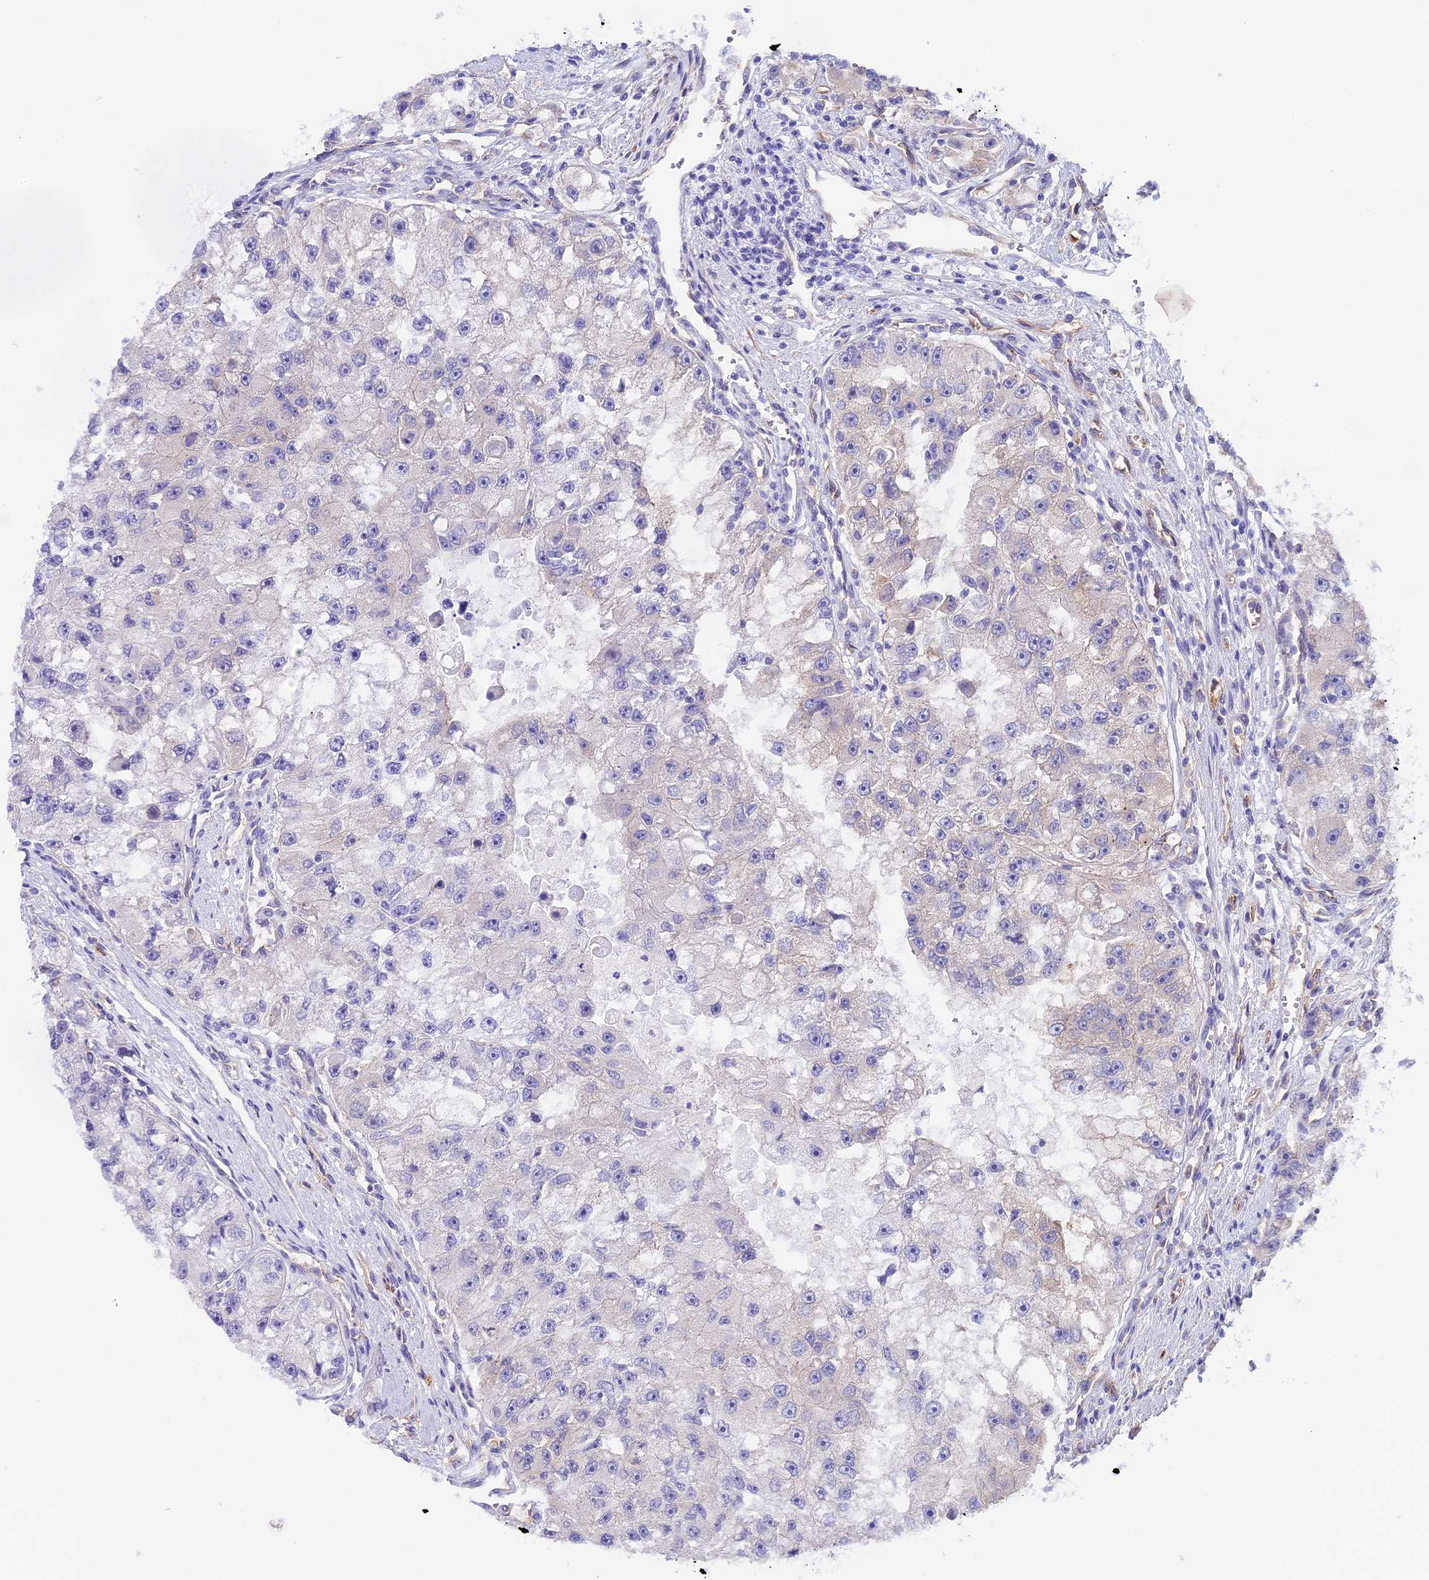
{"staining": {"intensity": "weak", "quantity": "<25%", "location": "cytoplasmic/membranous"}, "tissue": "renal cancer", "cell_type": "Tumor cells", "image_type": "cancer", "snomed": [{"axis": "morphology", "description": "Adenocarcinoma, NOS"}, {"axis": "topography", "description": "Kidney"}], "caption": "The micrograph shows no staining of tumor cells in adenocarcinoma (renal).", "gene": "HOMER3", "patient": {"sex": "male", "age": 63}}